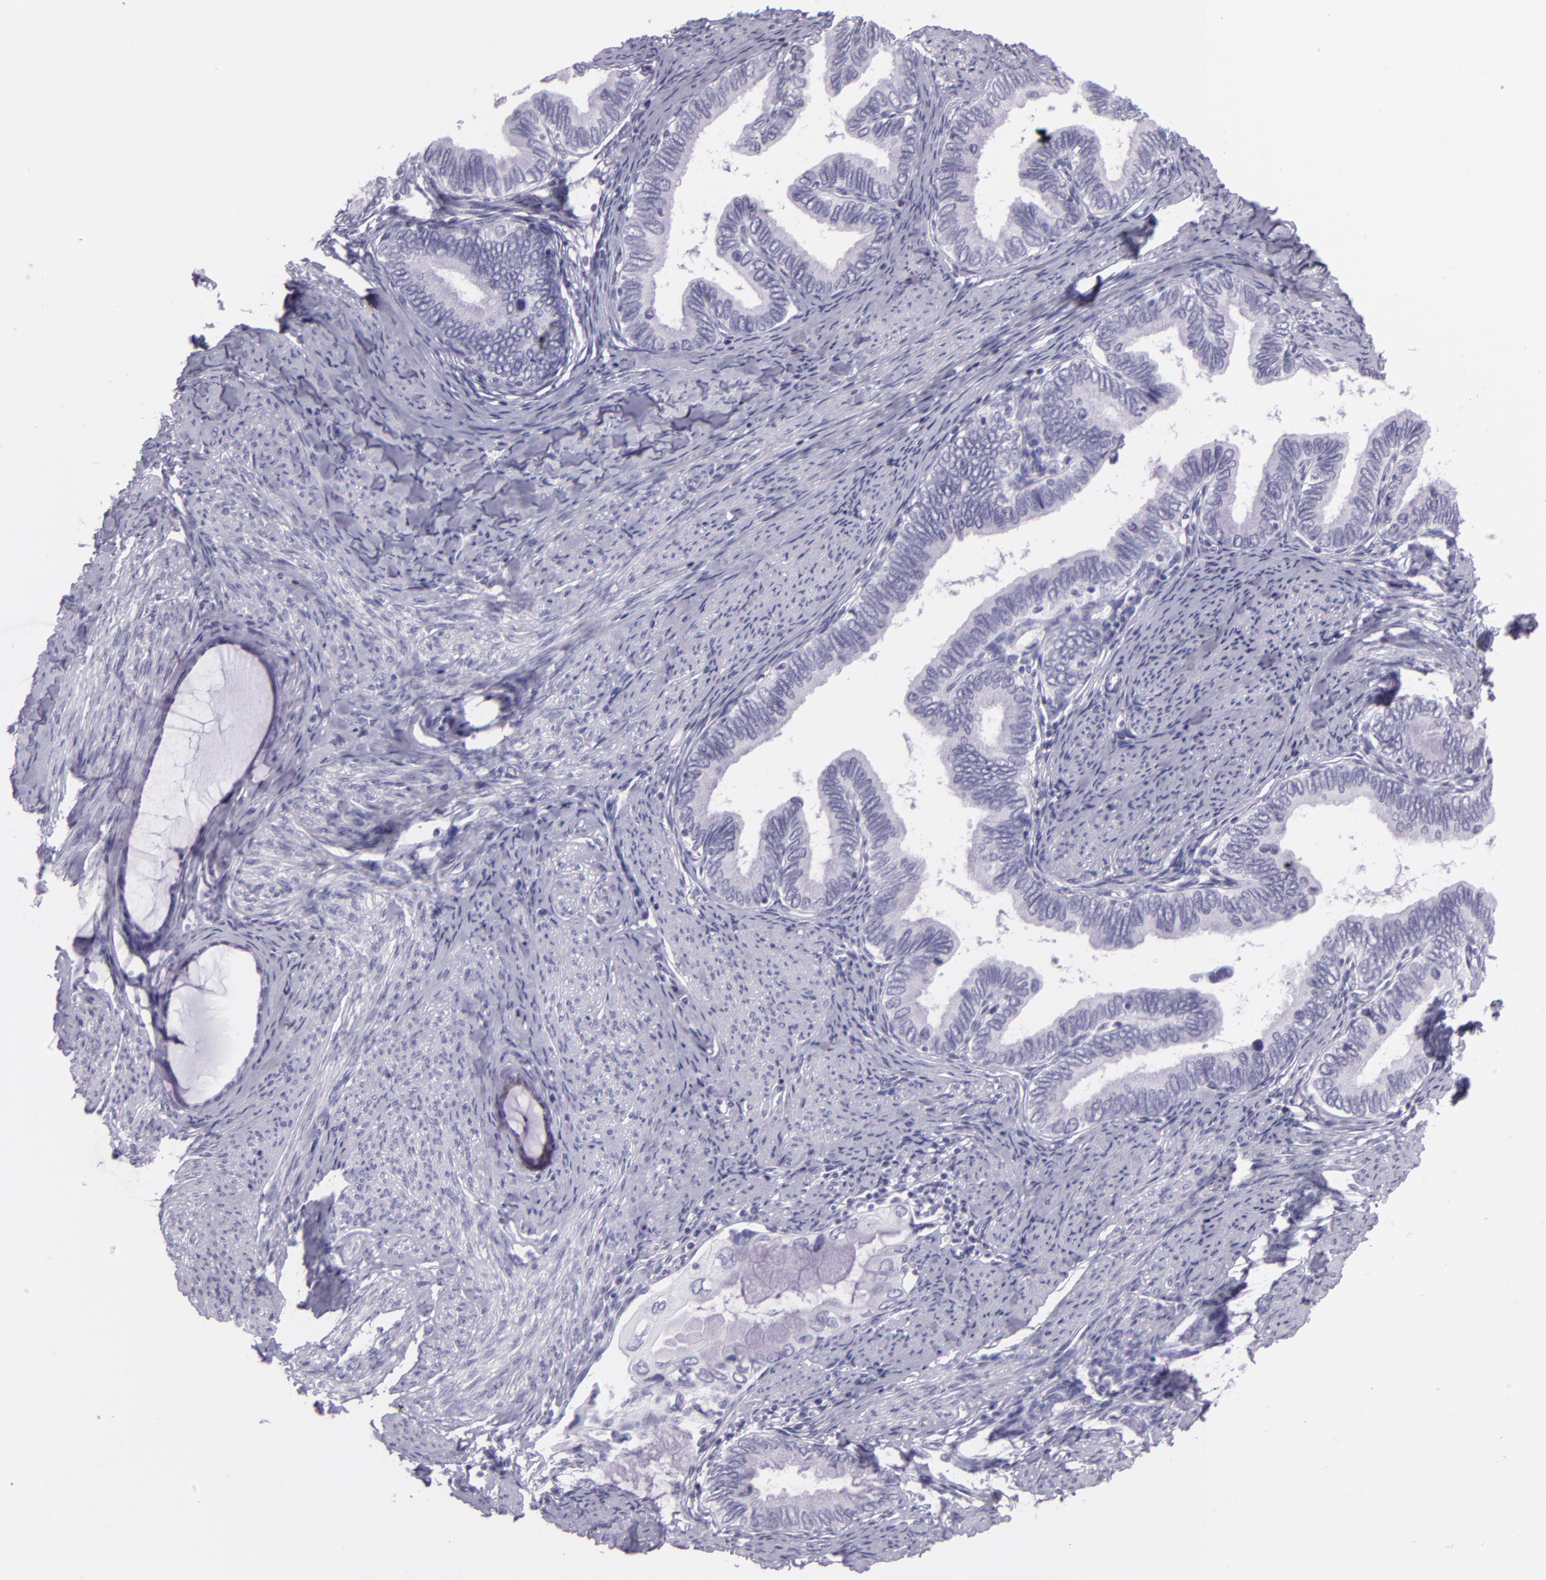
{"staining": {"intensity": "negative", "quantity": "none", "location": "none"}, "tissue": "cervical cancer", "cell_type": "Tumor cells", "image_type": "cancer", "snomed": [{"axis": "morphology", "description": "Adenocarcinoma, NOS"}, {"axis": "topography", "description": "Cervix"}], "caption": "Tumor cells are negative for protein expression in human cervical cancer.", "gene": "MUC6", "patient": {"sex": "female", "age": 49}}